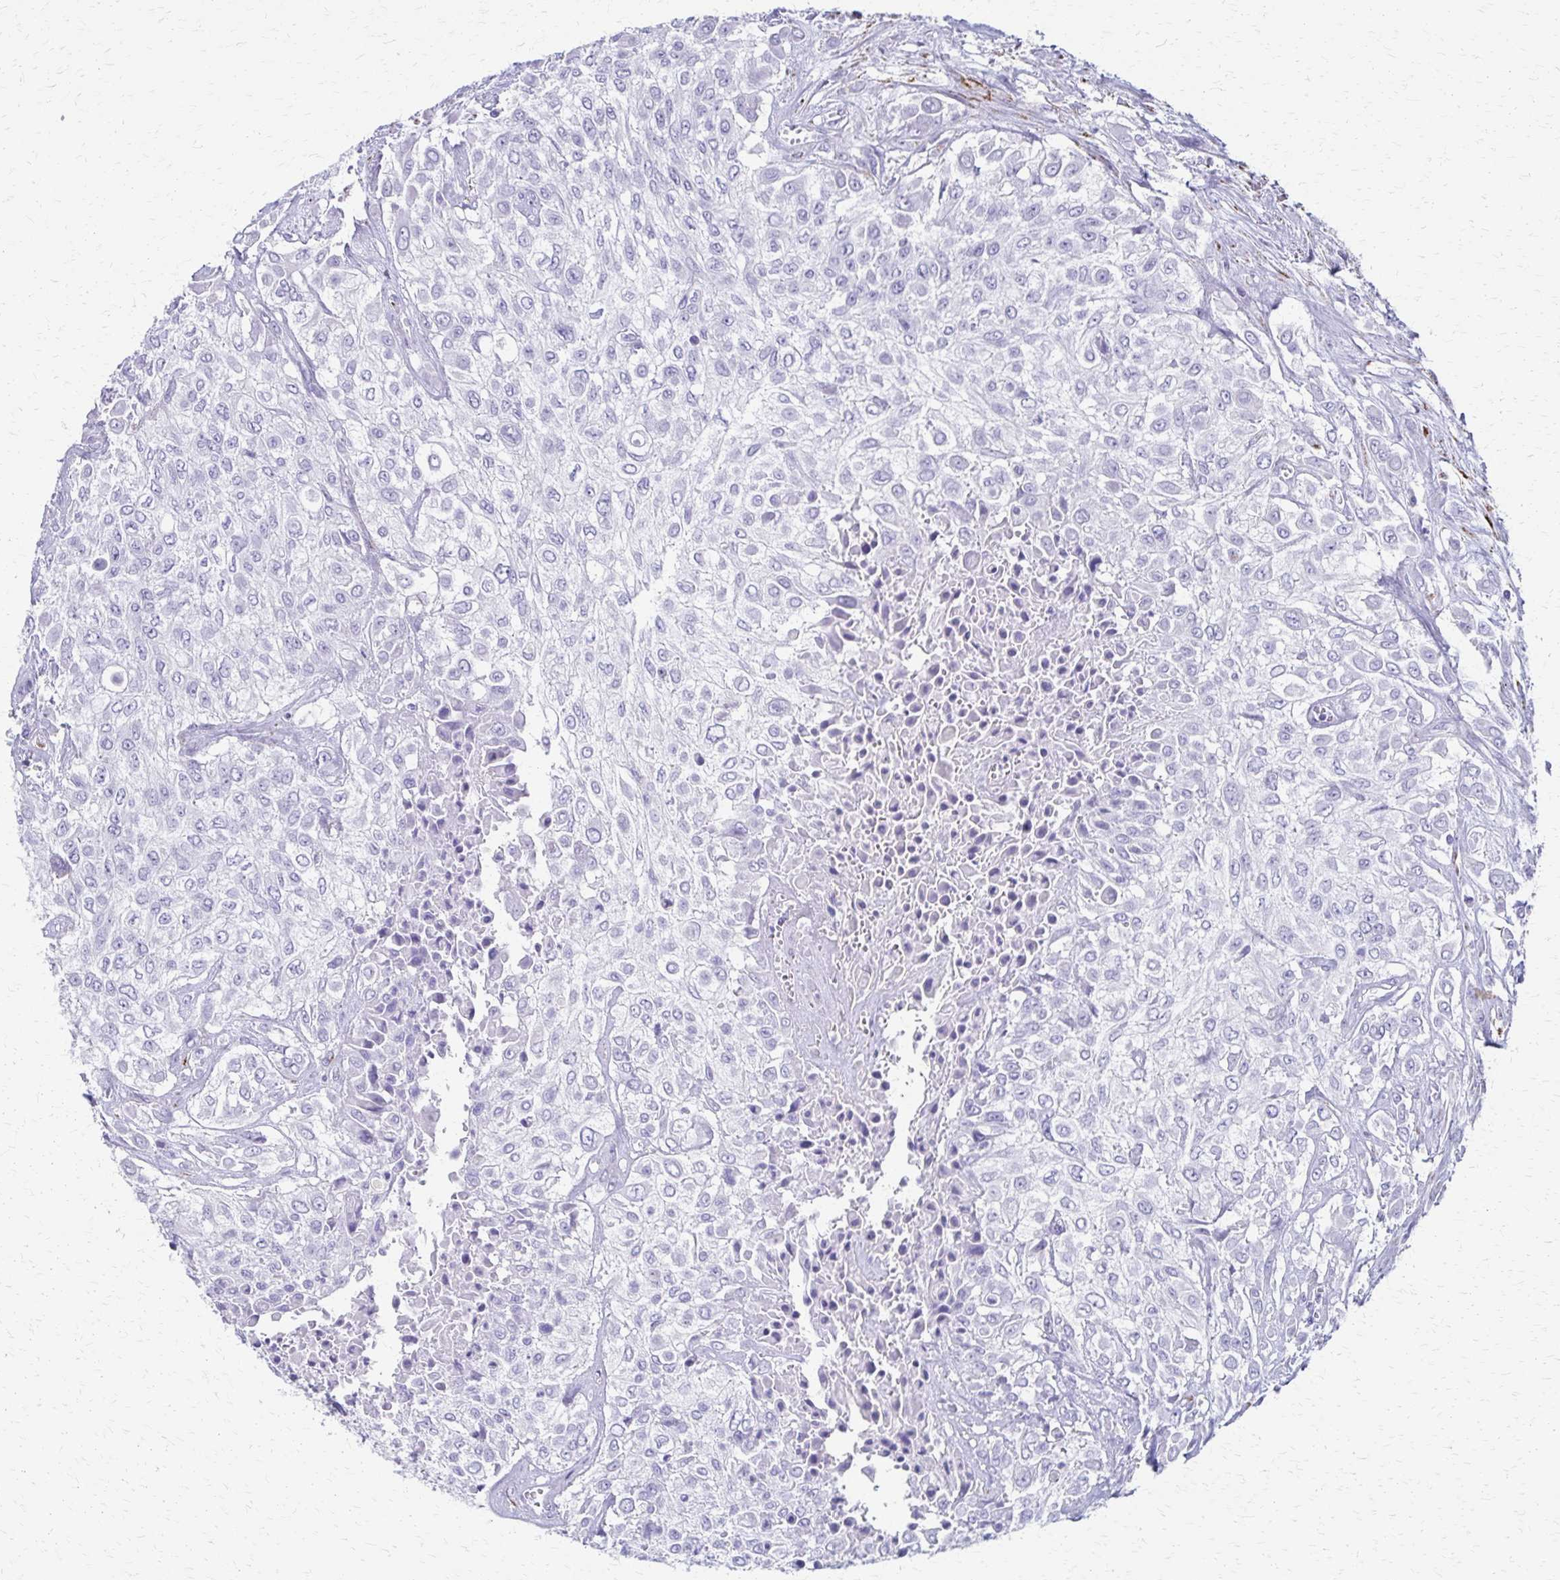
{"staining": {"intensity": "negative", "quantity": "none", "location": "none"}, "tissue": "urothelial cancer", "cell_type": "Tumor cells", "image_type": "cancer", "snomed": [{"axis": "morphology", "description": "Urothelial carcinoma, High grade"}, {"axis": "topography", "description": "Urinary bladder"}], "caption": "An immunohistochemistry photomicrograph of urothelial cancer is shown. There is no staining in tumor cells of urothelial cancer.", "gene": "ZSCAN5B", "patient": {"sex": "male", "age": 57}}